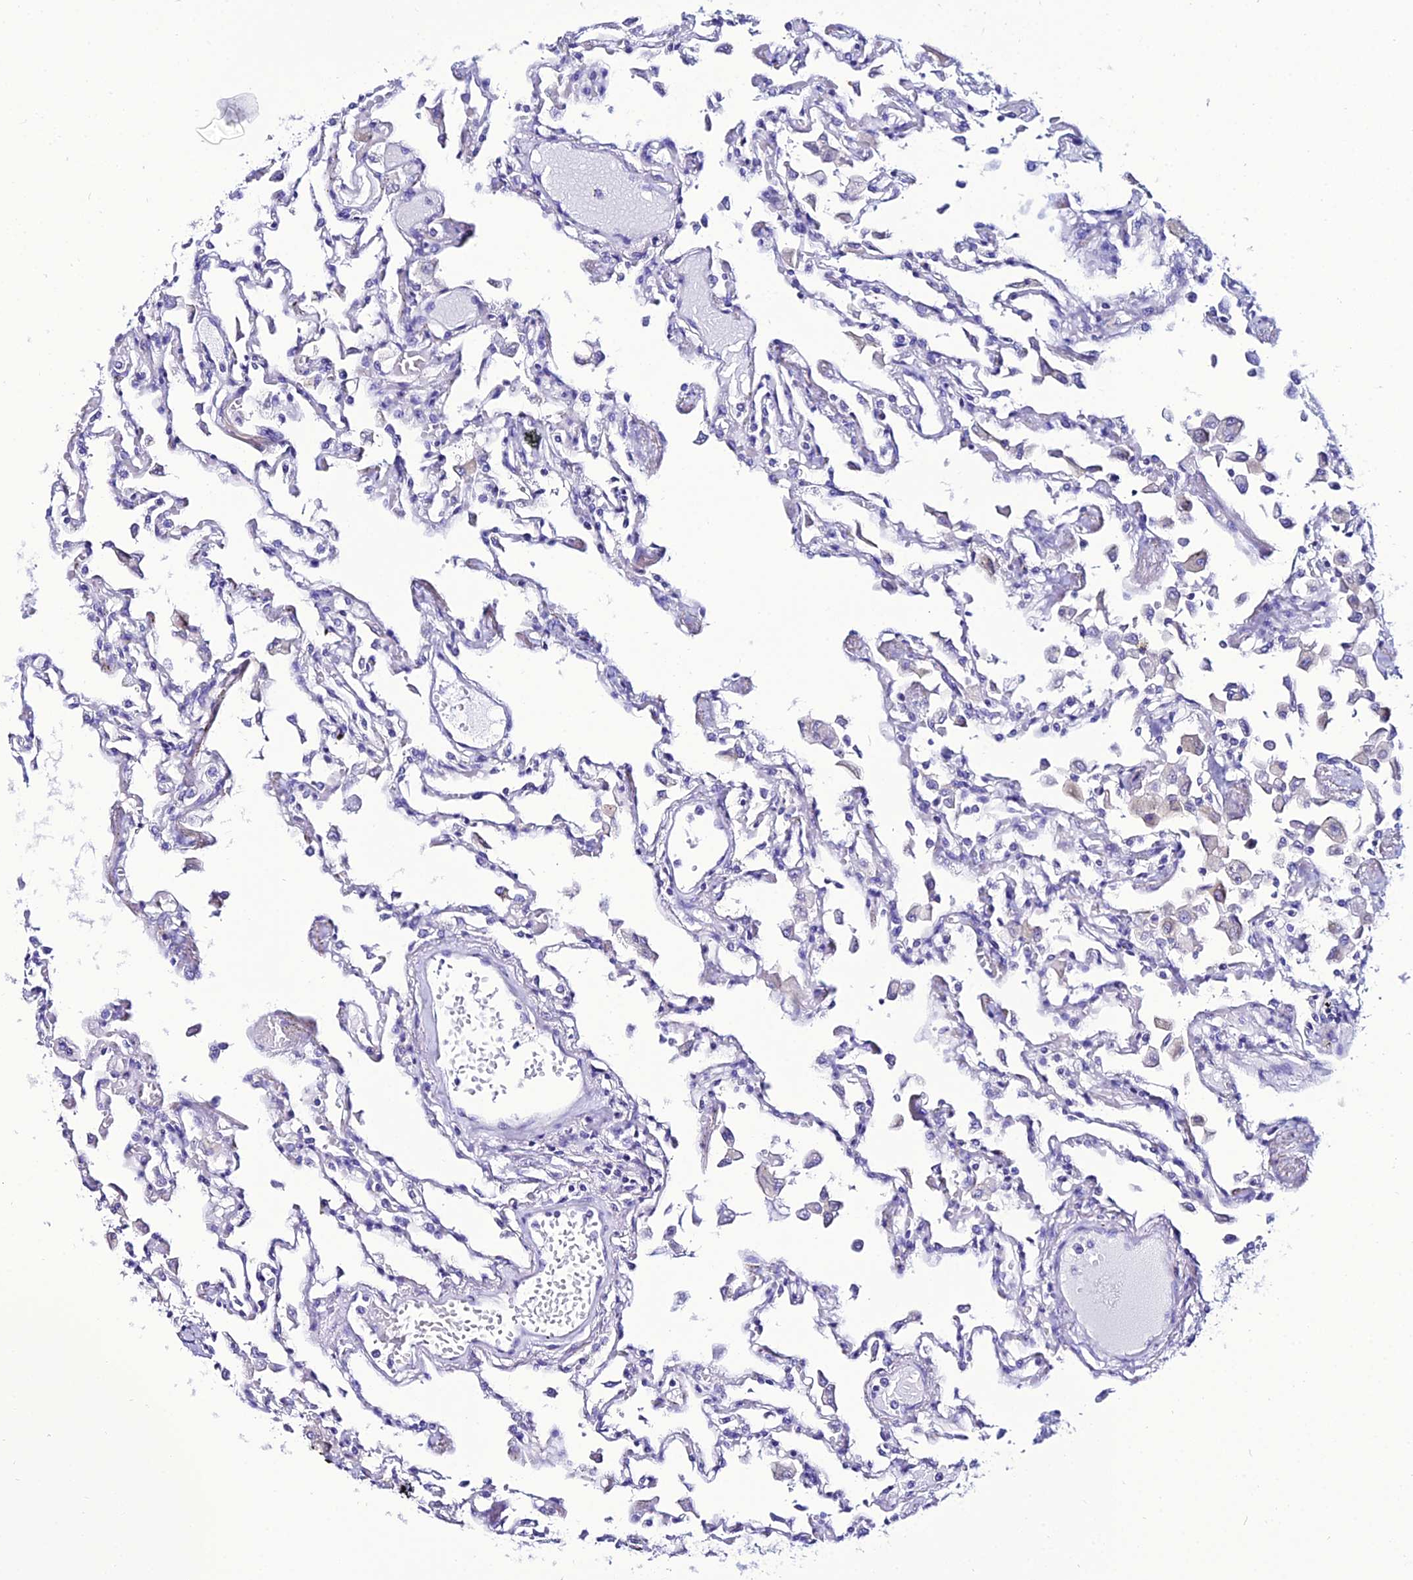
{"staining": {"intensity": "negative", "quantity": "none", "location": "none"}, "tissue": "lung", "cell_type": "Alveolar cells", "image_type": "normal", "snomed": [{"axis": "morphology", "description": "Normal tissue, NOS"}, {"axis": "topography", "description": "Bronchus"}, {"axis": "topography", "description": "Lung"}], "caption": "Immunohistochemistry image of normal lung: human lung stained with DAB (3,3'-diaminobenzidine) displays no significant protein staining in alveolar cells.", "gene": "OR4D5", "patient": {"sex": "female", "age": 49}}